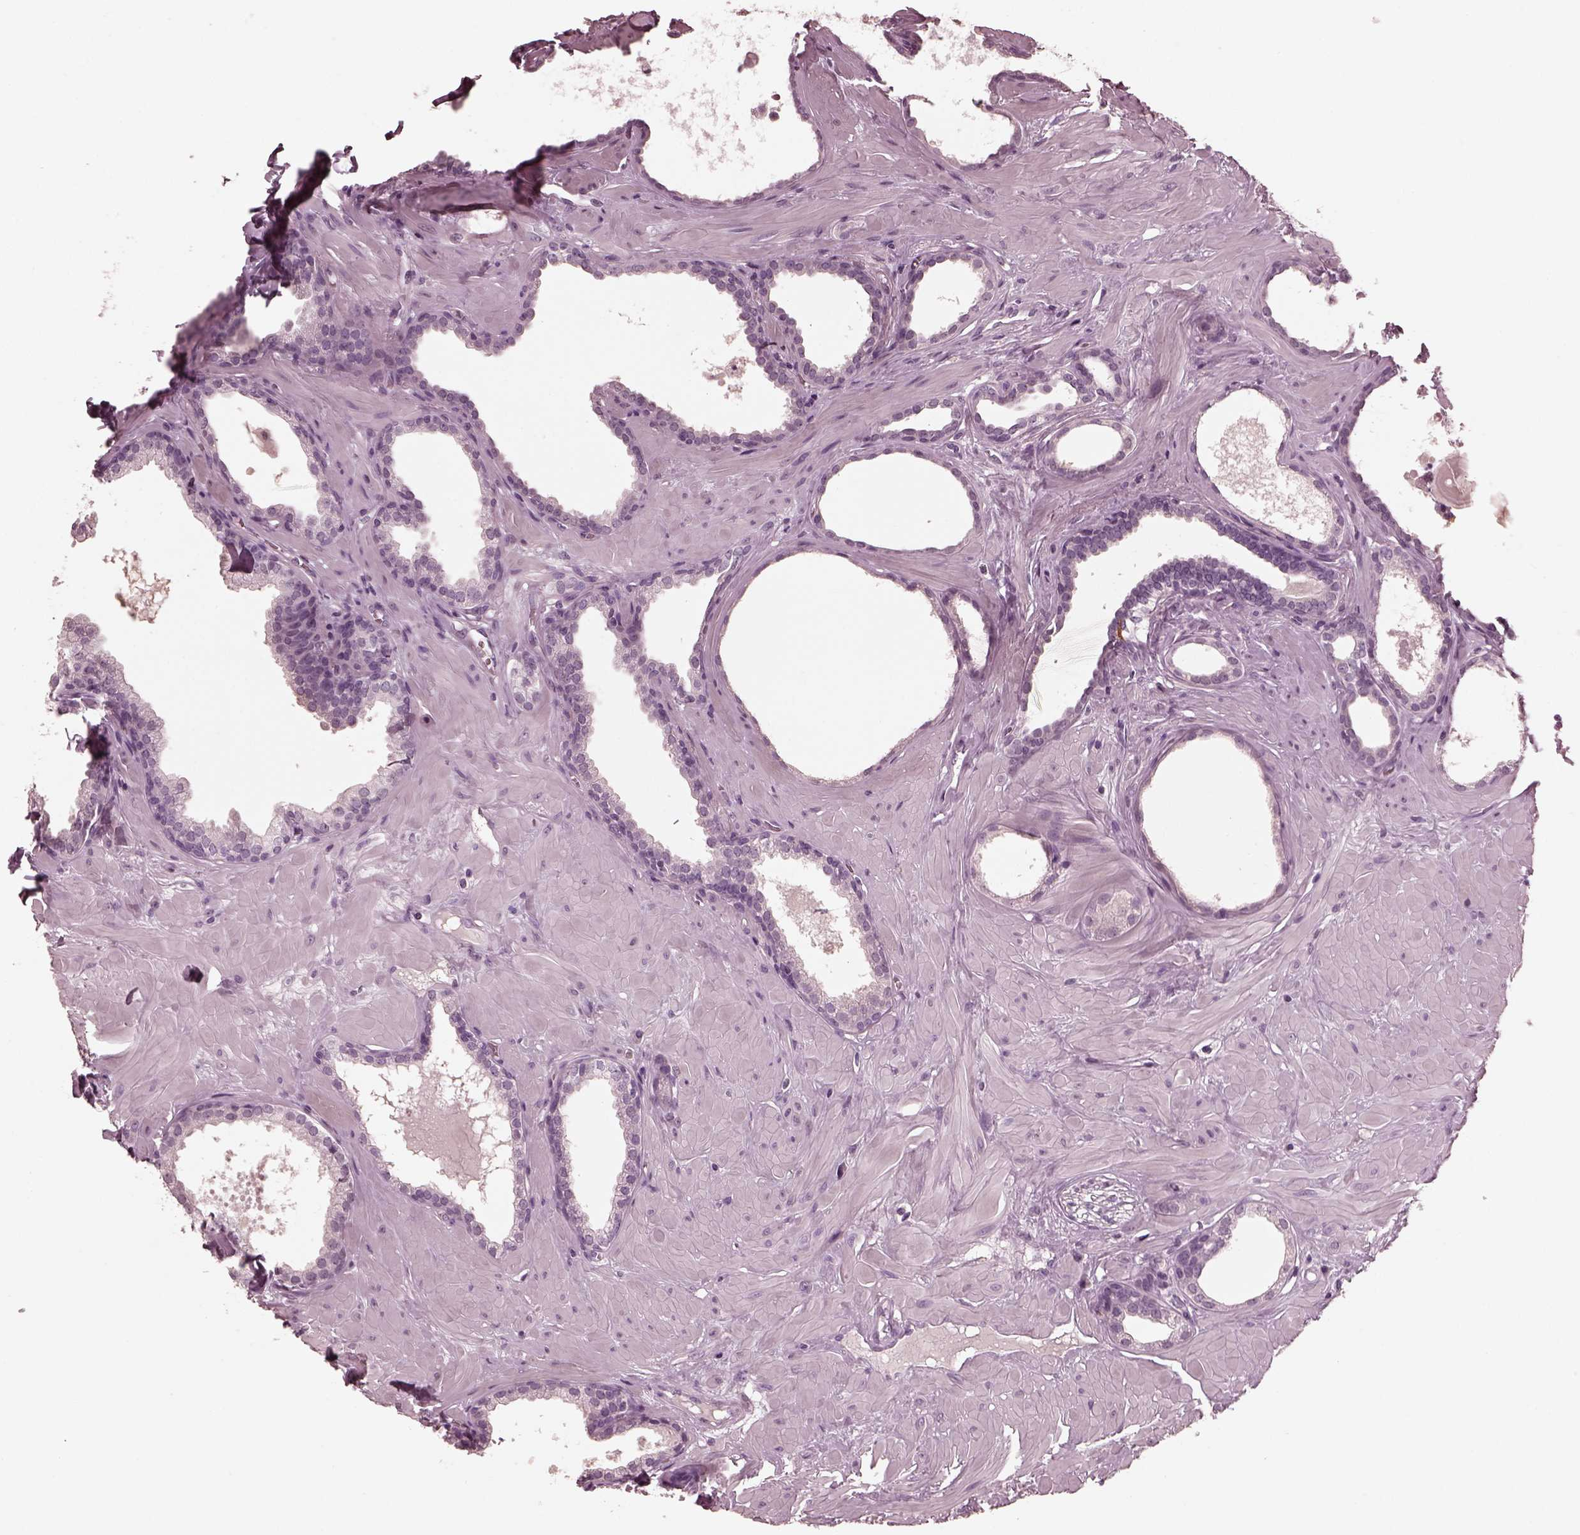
{"staining": {"intensity": "negative", "quantity": "none", "location": "none"}, "tissue": "prostate", "cell_type": "Glandular cells", "image_type": "normal", "snomed": [{"axis": "morphology", "description": "Normal tissue, NOS"}, {"axis": "topography", "description": "Prostate"}], "caption": "Glandular cells are negative for protein expression in unremarkable human prostate. The staining was performed using DAB to visualize the protein expression in brown, while the nuclei were stained in blue with hematoxylin (Magnification: 20x).", "gene": "CGA", "patient": {"sex": "male", "age": 48}}